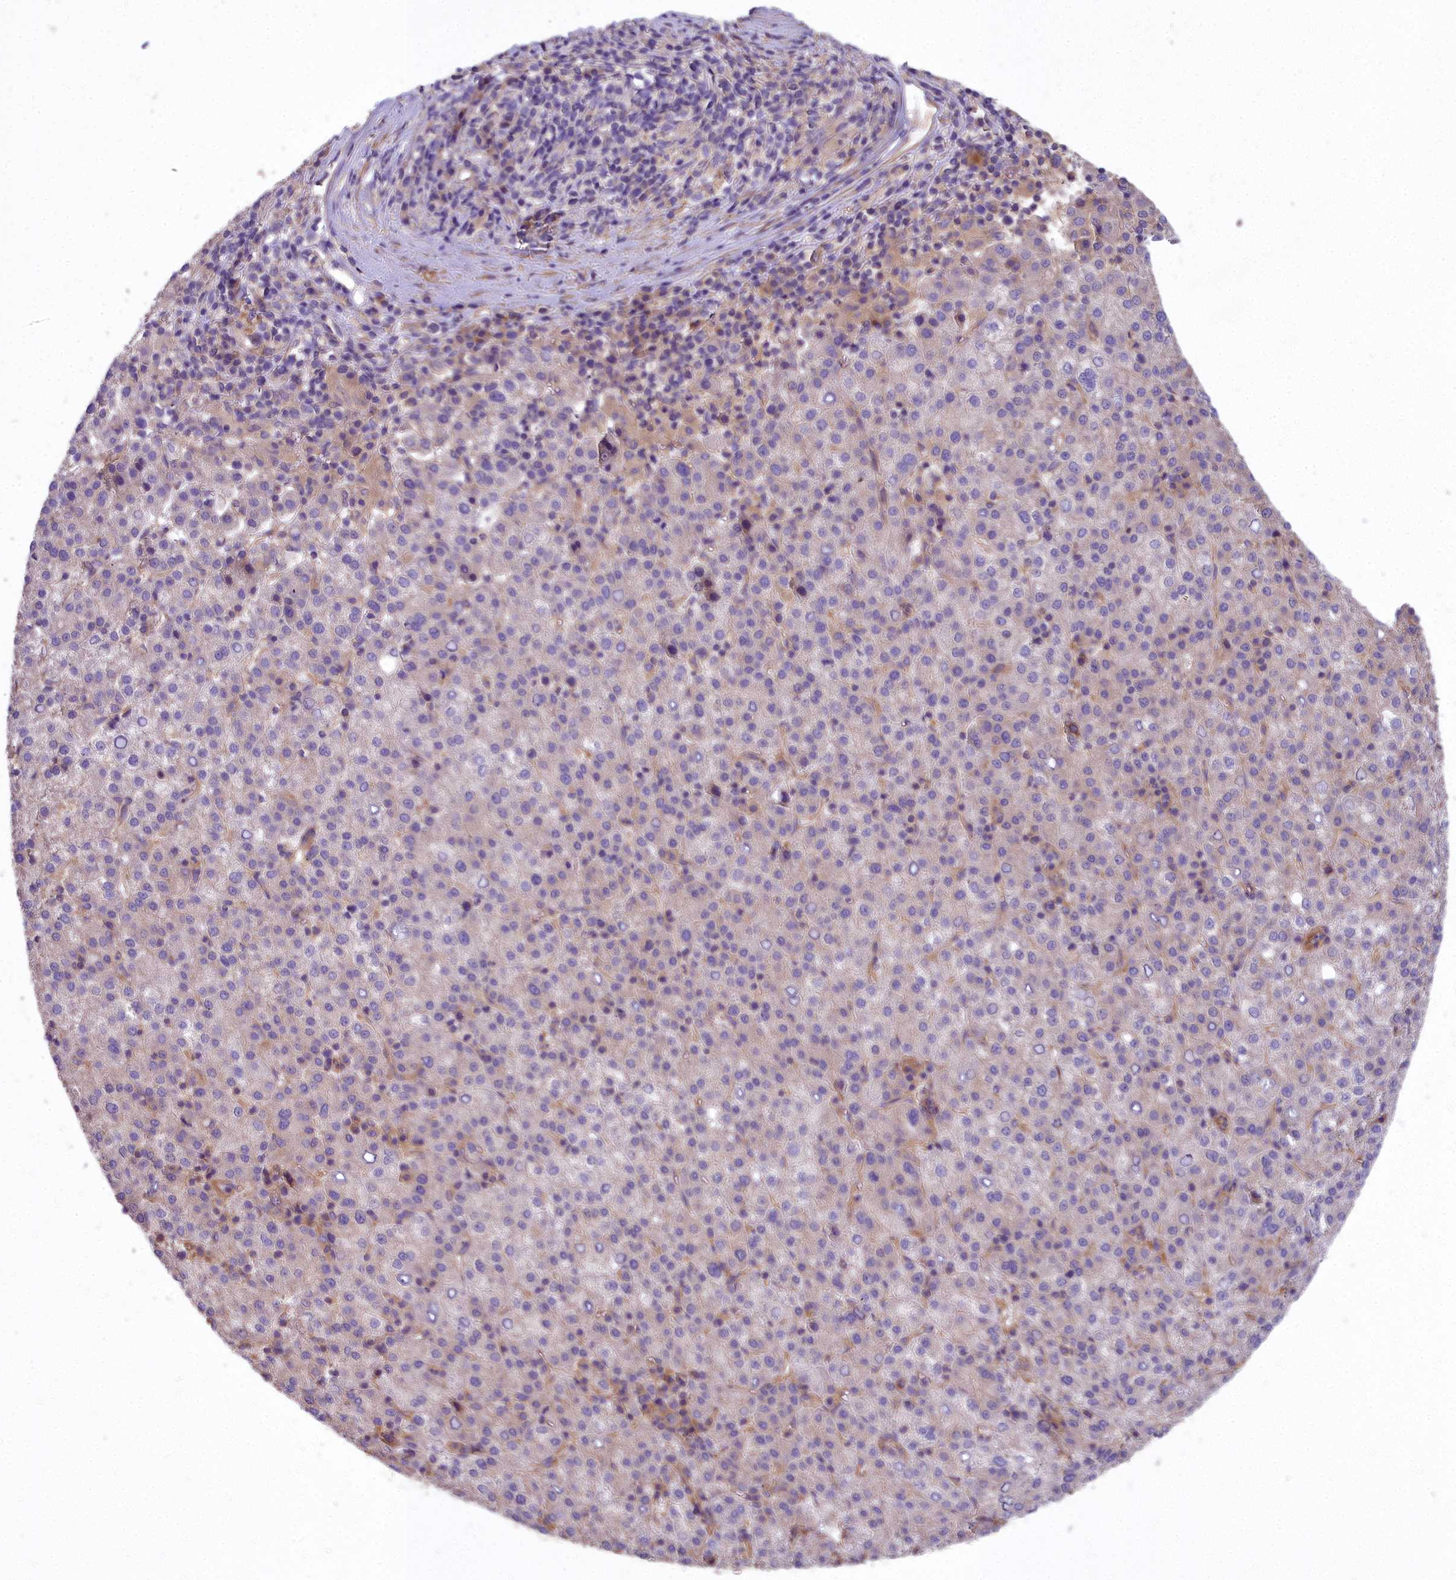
{"staining": {"intensity": "negative", "quantity": "none", "location": "none"}, "tissue": "liver cancer", "cell_type": "Tumor cells", "image_type": "cancer", "snomed": [{"axis": "morphology", "description": "Carcinoma, Hepatocellular, NOS"}, {"axis": "topography", "description": "Liver"}], "caption": "Image shows no protein expression in tumor cells of liver cancer tissue.", "gene": "DCTN3", "patient": {"sex": "female", "age": 58}}